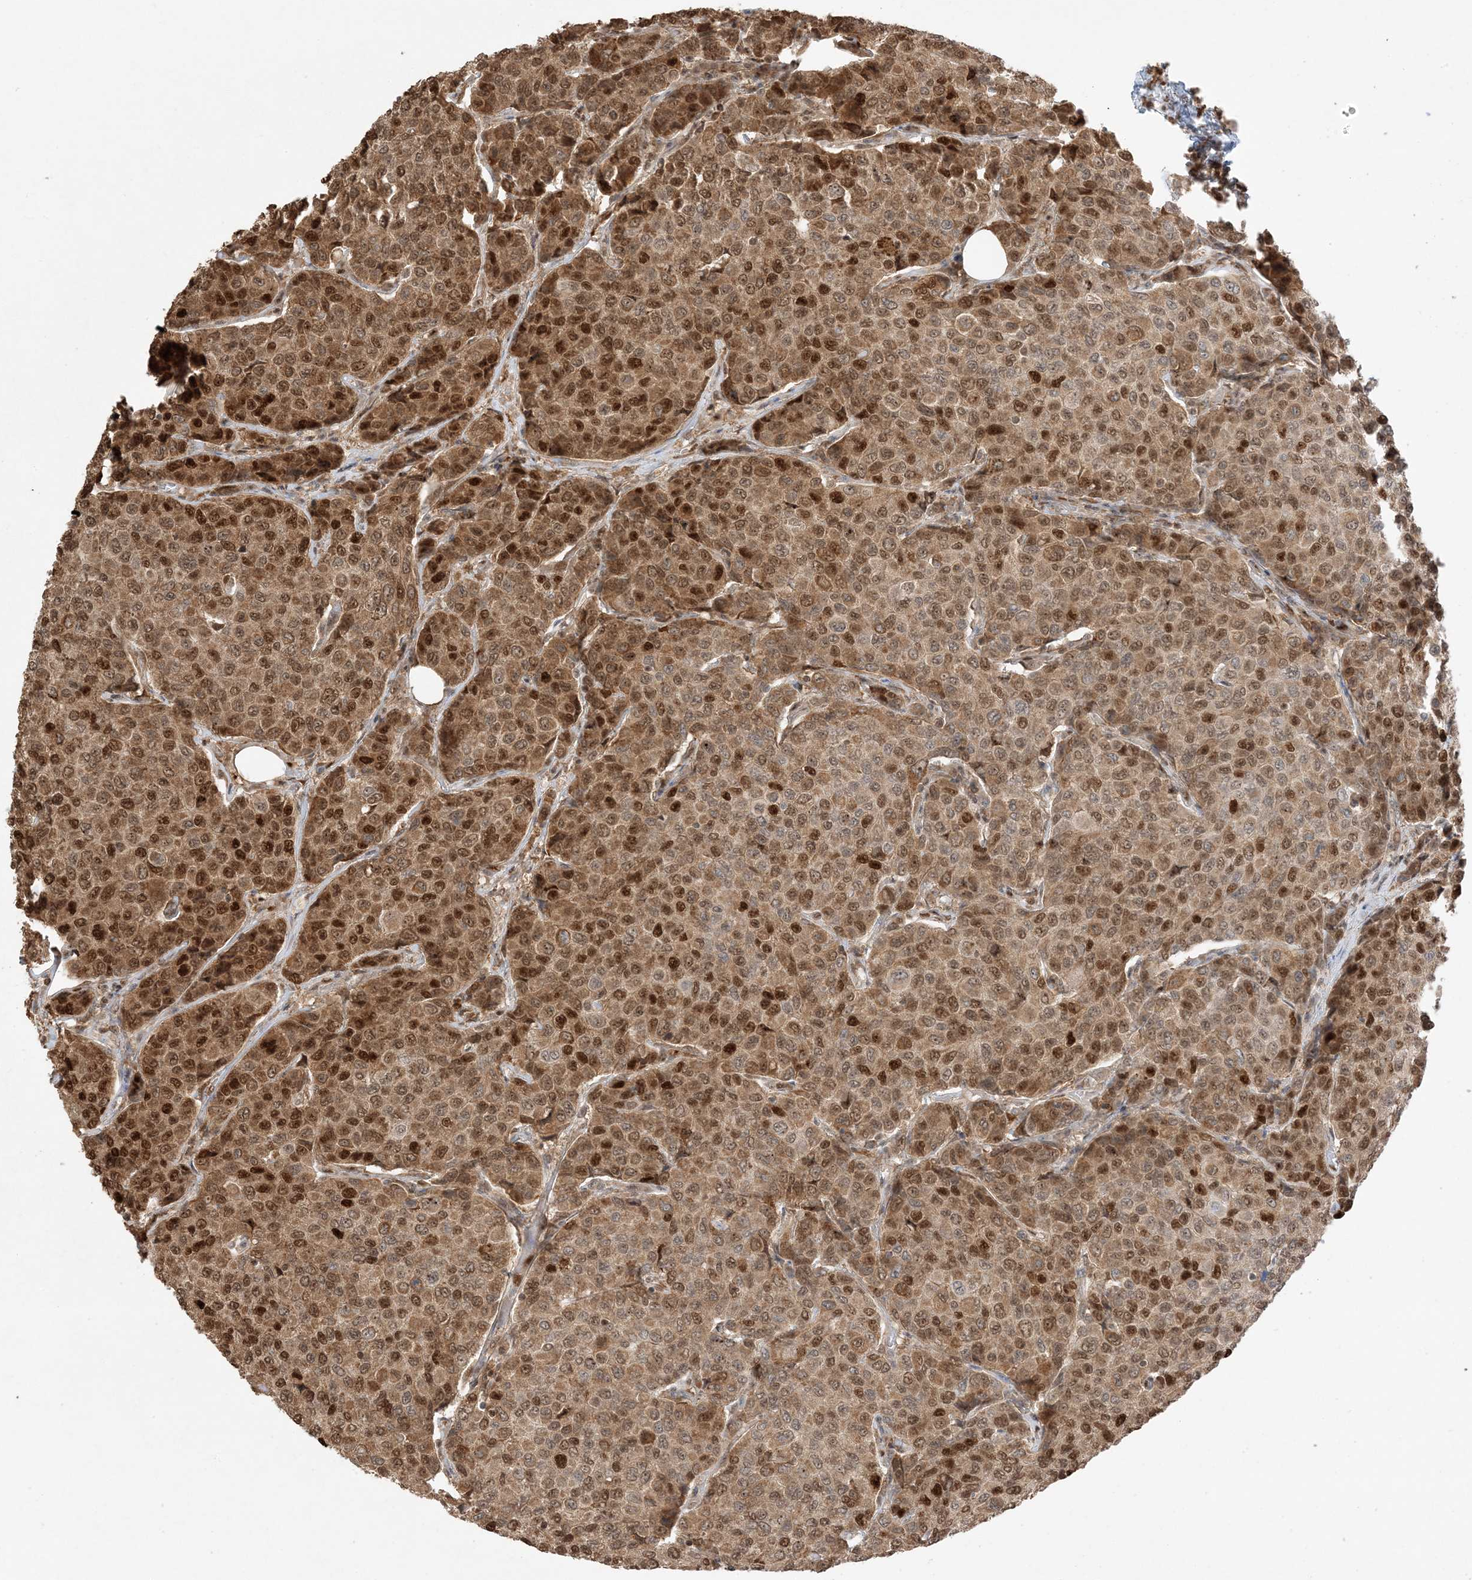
{"staining": {"intensity": "strong", "quantity": ">75%", "location": "cytoplasmic/membranous,nuclear"}, "tissue": "breast cancer", "cell_type": "Tumor cells", "image_type": "cancer", "snomed": [{"axis": "morphology", "description": "Duct carcinoma"}, {"axis": "topography", "description": "Breast"}], "caption": "Breast infiltrating ductal carcinoma tissue demonstrates strong cytoplasmic/membranous and nuclear positivity in approximately >75% of tumor cells, visualized by immunohistochemistry.", "gene": "ZBTB41", "patient": {"sex": "female", "age": 55}}